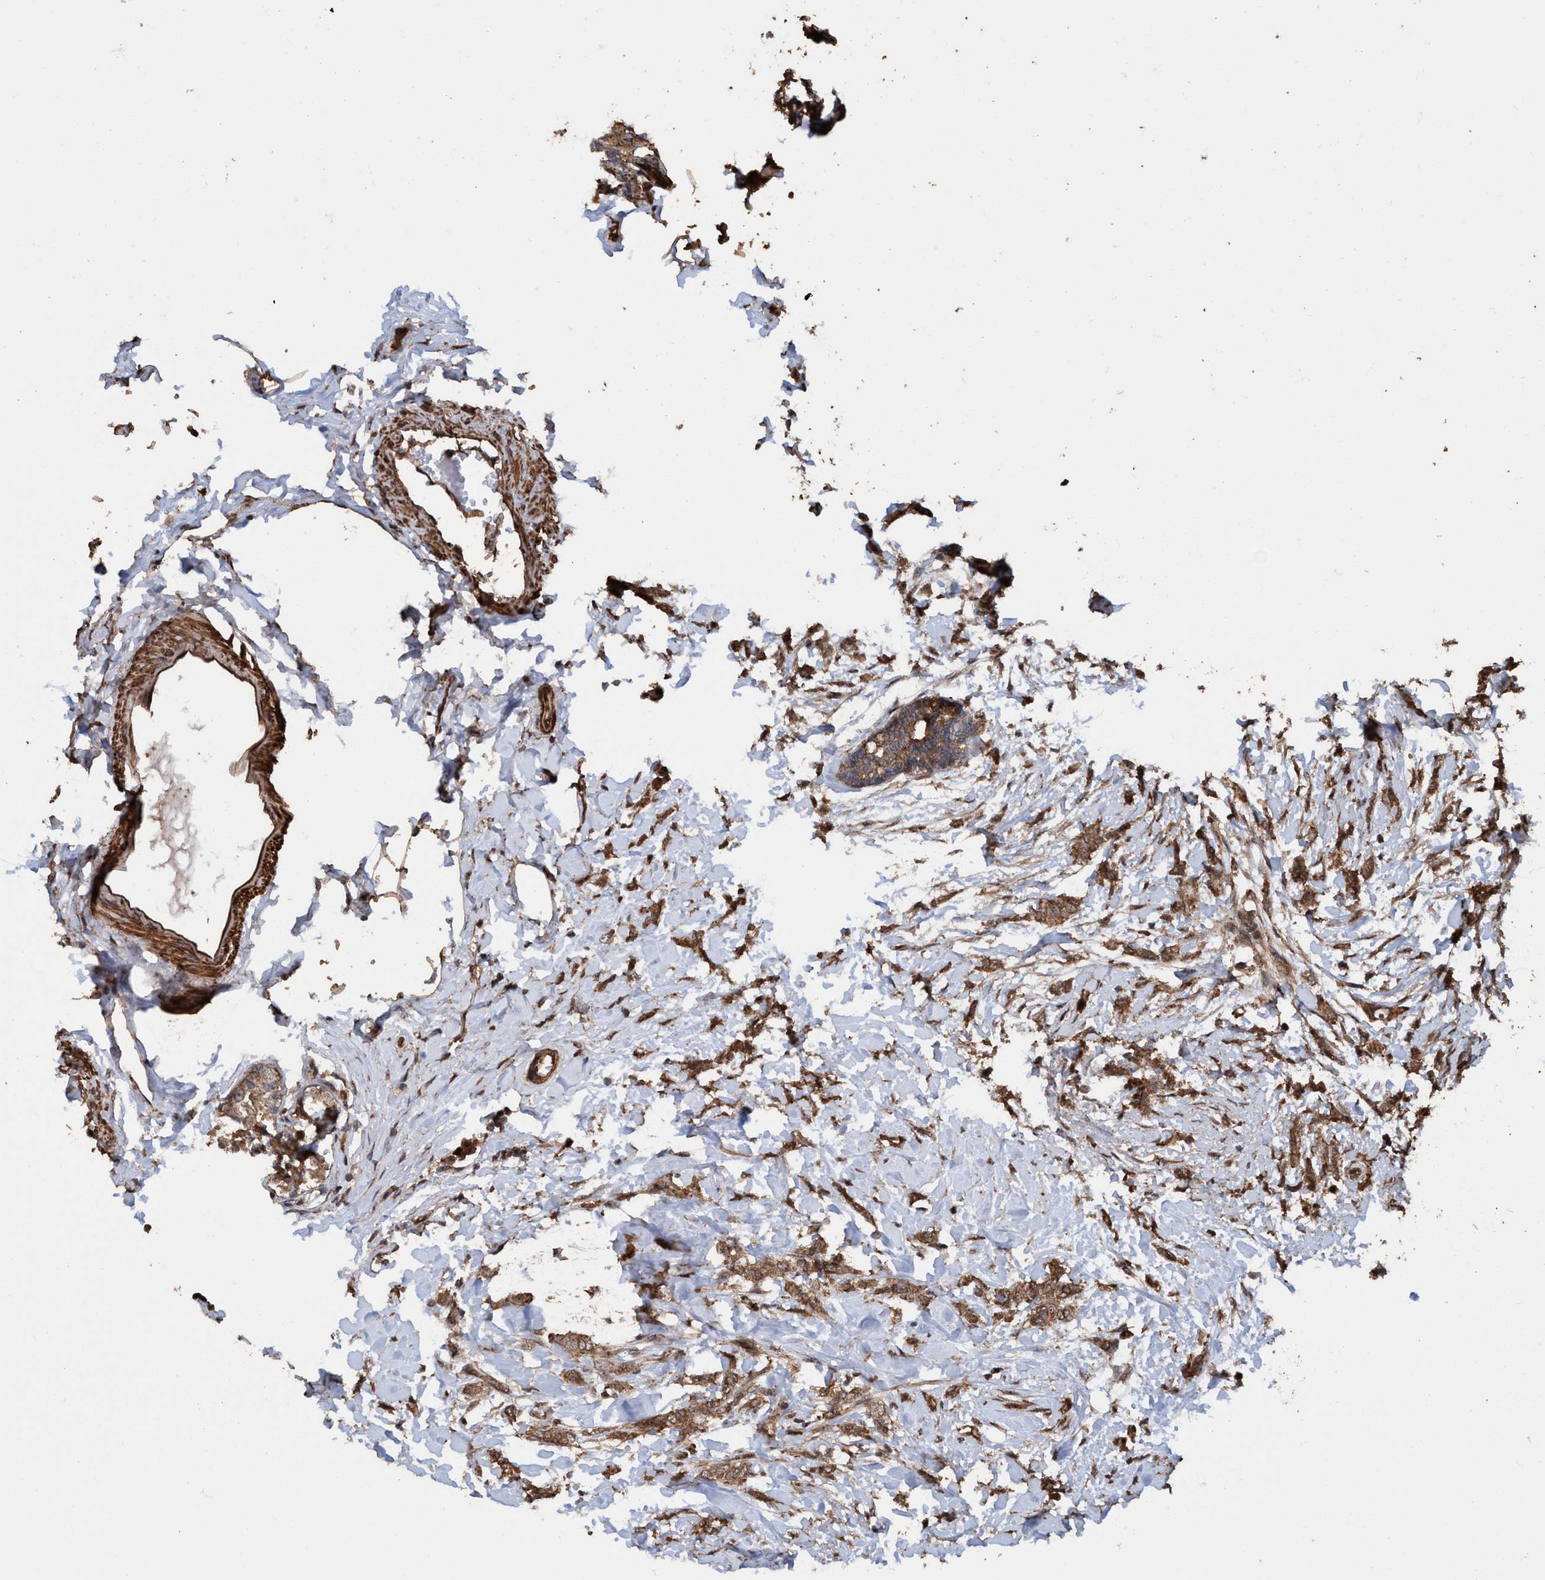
{"staining": {"intensity": "moderate", "quantity": ">75%", "location": "cytoplasmic/membranous"}, "tissue": "breast cancer", "cell_type": "Tumor cells", "image_type": "cancer", "snomed": [{"axis": "morphology", "description": "Lobular carcinoma, in situ"}, {"axis": "morphology", "description": "Lobular carcinoma"}, {"axis": "topography", "description": "Breast"}], "caption": "A brown stain labels moderate cytoplasmic/membranous expression of a protein in breast lobular carcinoma in situ tumor cells.", "gene": "TRPC7", "patient": {"sex": "female", "age": 41}}